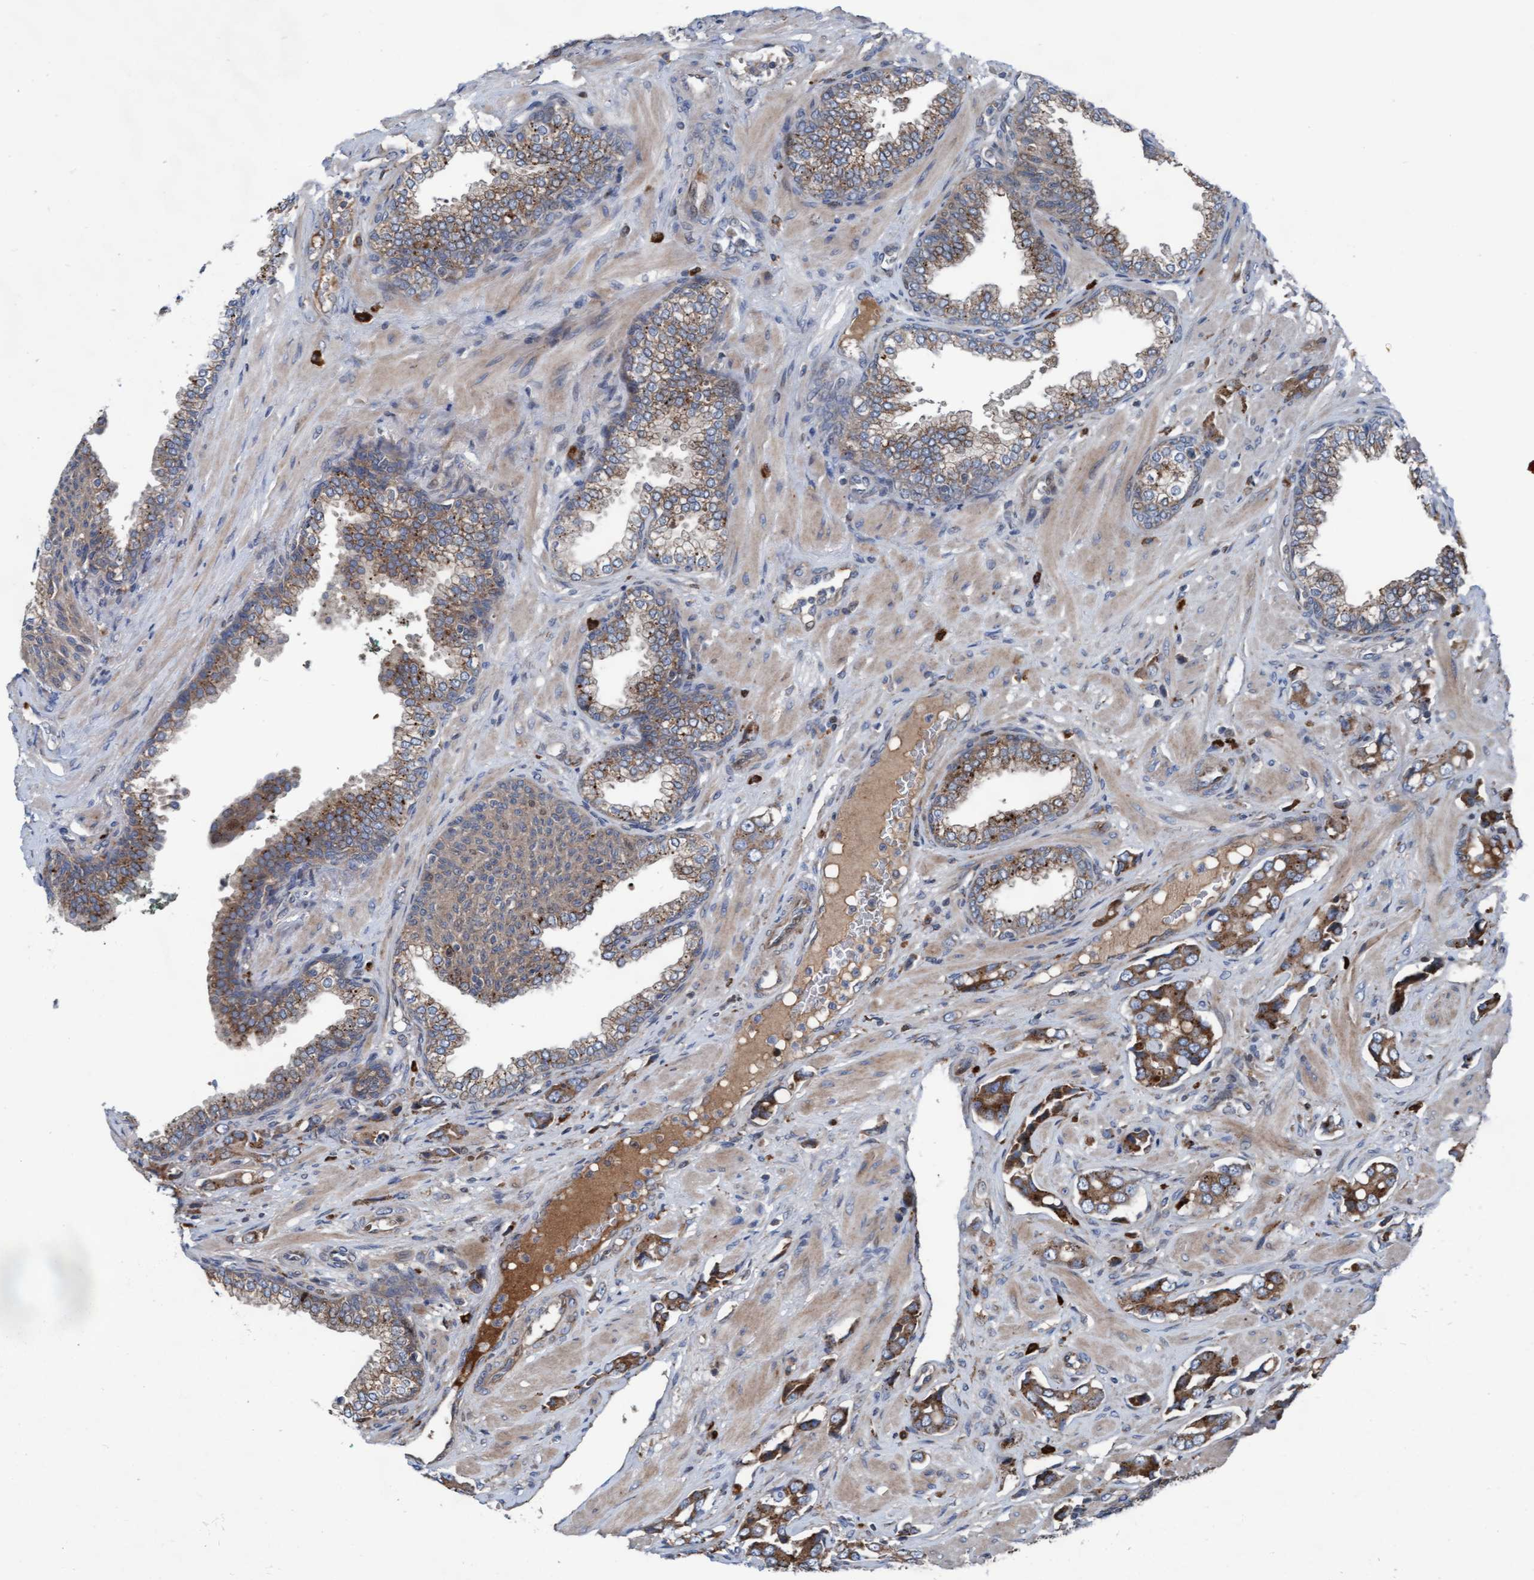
{"staining": {"intensity": "moderate", "quantity": ">75%", "location": "cytoplasmic/membranous"}, "tissue": "prostate cancer", "cell_type": "Tumor cells", "image_type": "cancer", "snomed": [{"axis": "morphology", "description": "Adenocarcinoma, High grade"}, {"axis": "topography", "description": "Prostate"}], "caption": "DAB immunohistochemical staining of human high-grade adenocarcinoma (prostate) exhibits moderate cytoplasmic/membranous protein staining in approximately >75% of tumor cells.", "gene": "KLHL26", "patient": {"sex": "male", "age": 52}}